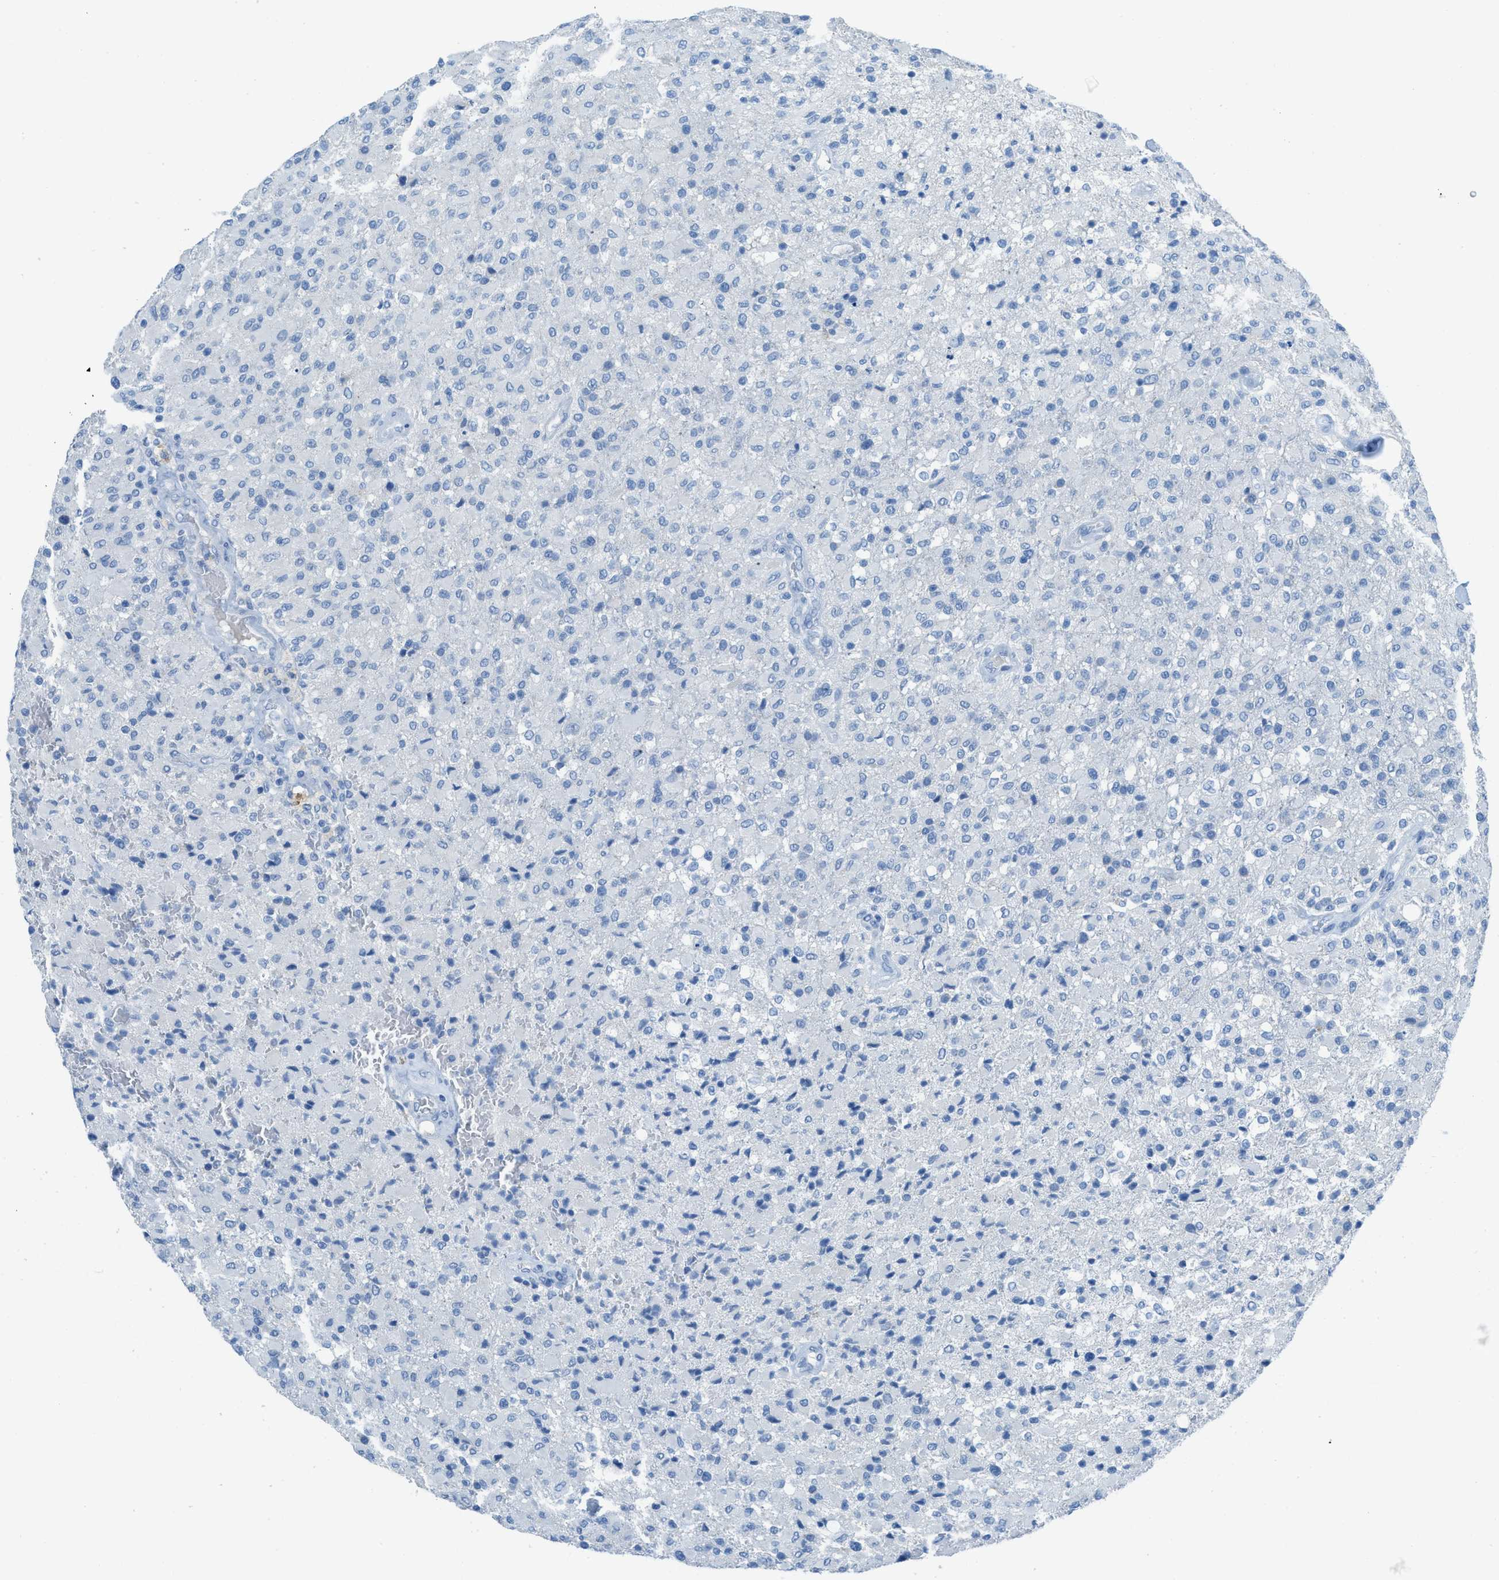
{"staining": {"intensity": "negative", "quantity": "none", "location": "none"}, "tissue": "glioma", "cell_type": "Tumor cells", "image_type": "cancer", "snomed": [{"axis": "morphology", "description": "Glioma, malignant, High grade"}, {"axis": "topography", "description": "Brain"}], "caption": "An immunohistochemistry (IHC) photomicrograph of high-grade glioma (malignant) is shown. There is no staining in tumor cells of high-grade glioma (malignant).", "gene": "ACAN", "patient": {"sex": "male", "age": 71}}